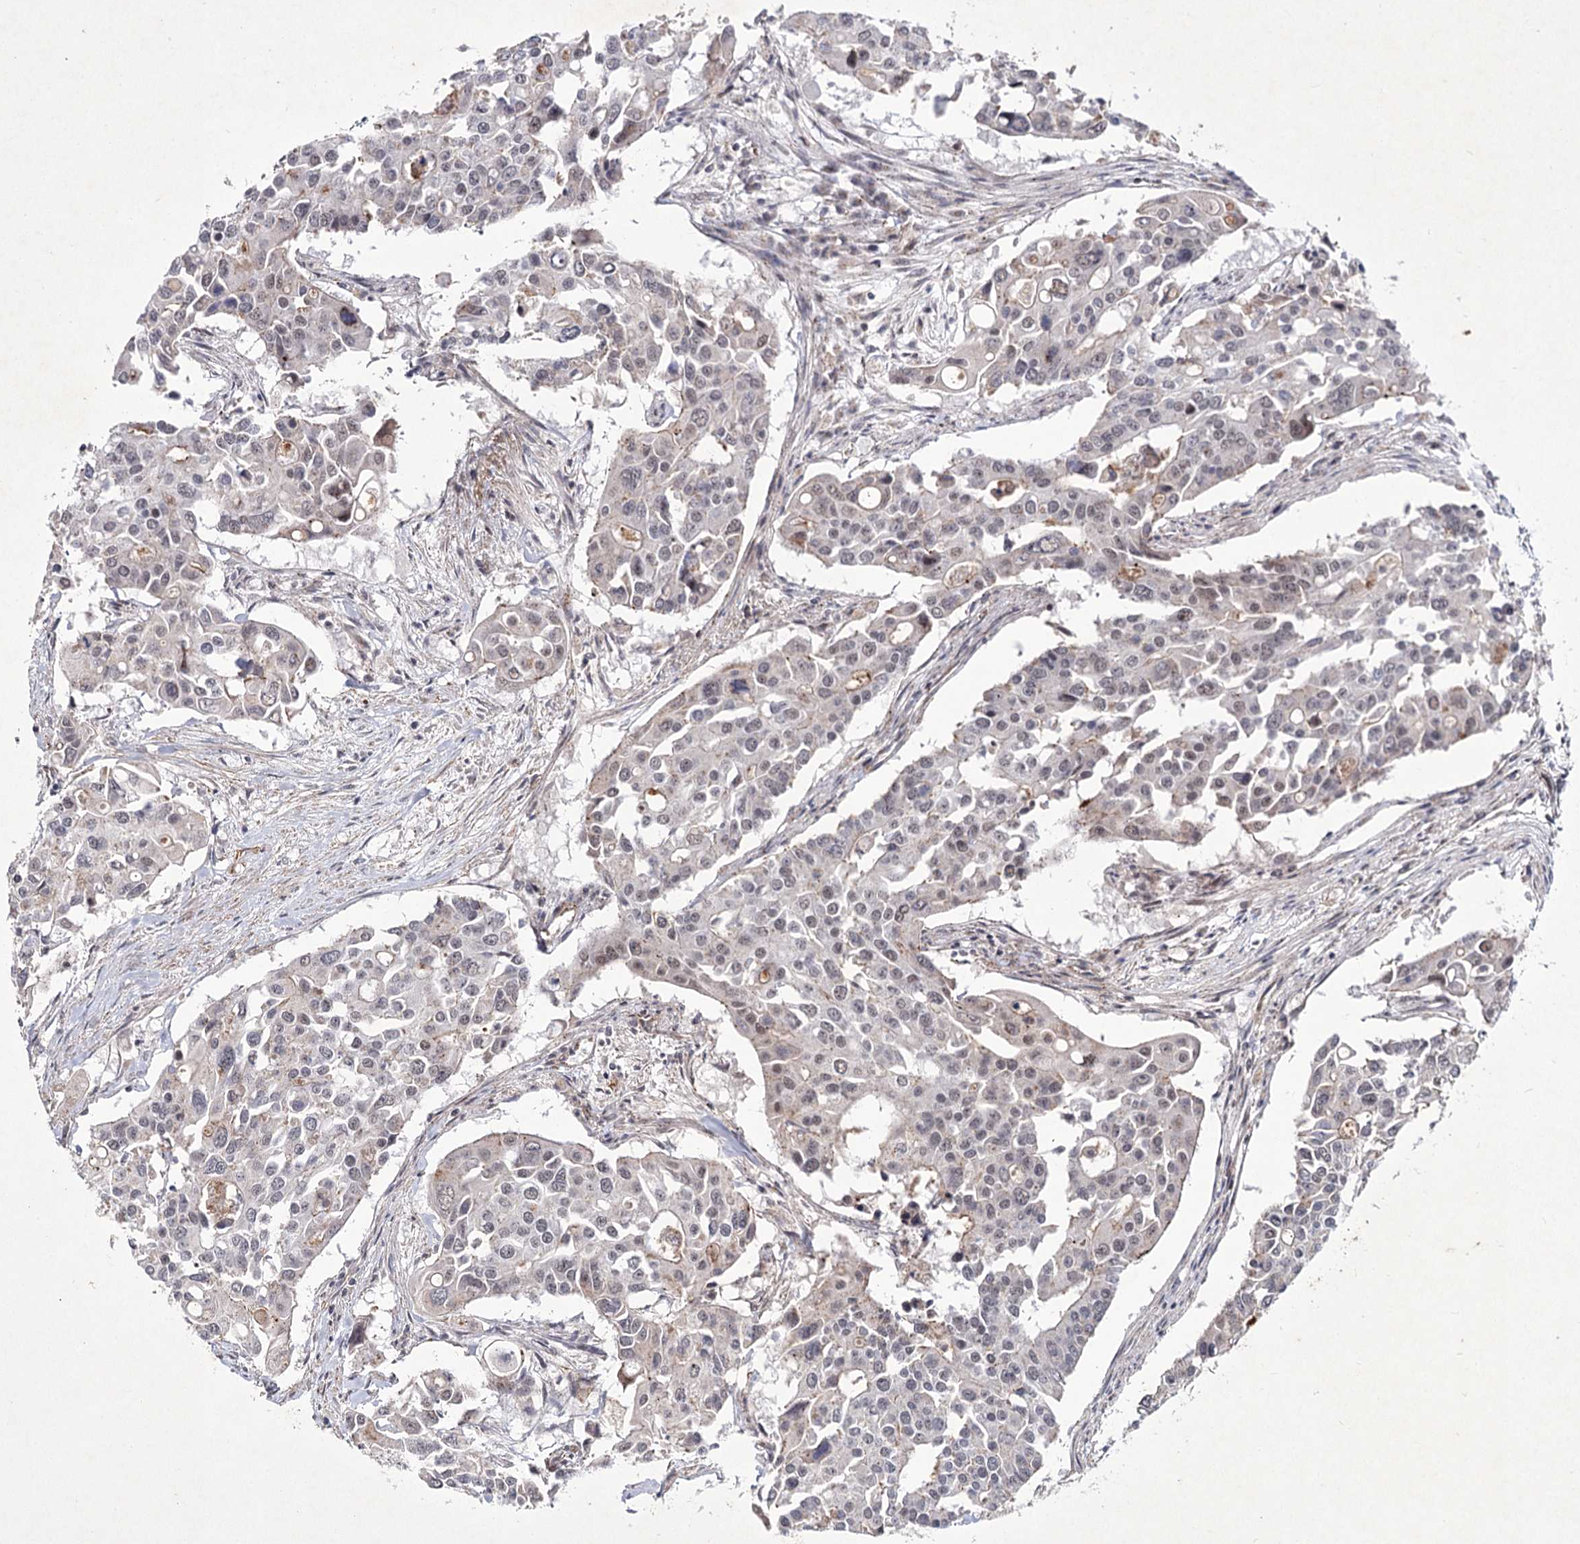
{"staining": {"intensity": "negative", "quantity": "none", "location": "none"}, "tissue": "colorectal cancer", "cell_type": "Tumor cells", "image_type": "cancer", "snomed": [{"axis": "morphology", "description": "Adenocarcinoma, NOS"}, {"axis": "topography", "description": "Colon"}], "caption": "The micrograph demonstrates no staining of tumor cells in colorectal cancer.", "gene": "ATL2", "patient": {"sex": "male", "age": 77}}